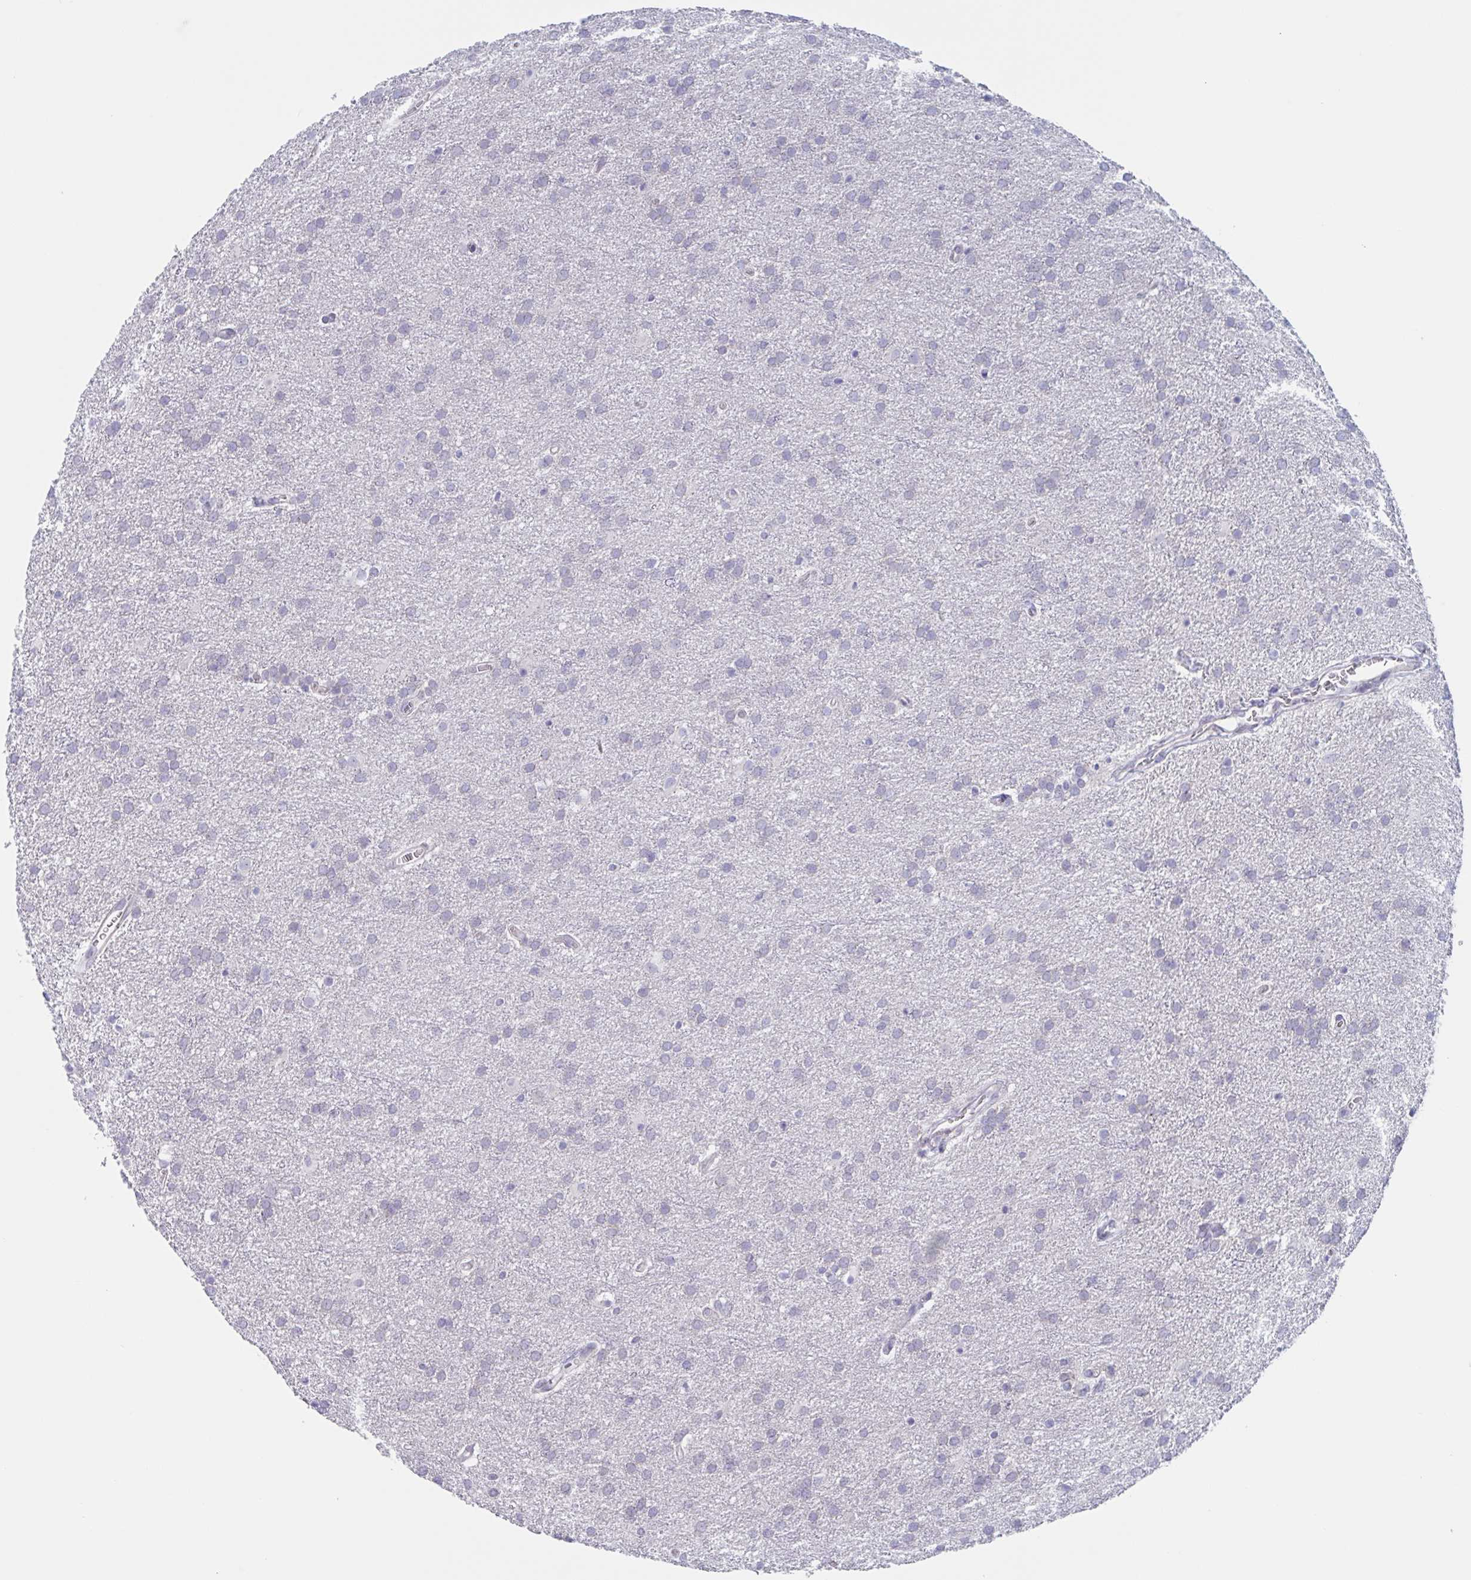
{"staining": {"intensity": "negative", "quantity": "none", "location": "none"}, "tissue": "glioma", "cell_type": "Tumor cells", "image_type": "cancer", "snomed": [{"axis": "morphology", "description": "Glioma, malignant, Low grade"}, {"axis": "topography", "description": "Brain"}], "caption": "Tumor cells are negative for brown protein staining in glioma. (DAB (3,3'-diaminobenzidine) IHC visualized using brightfield microscopy, high magnification).", "gene": "ST14", "patient": {"sex": "female", "age": 32}}